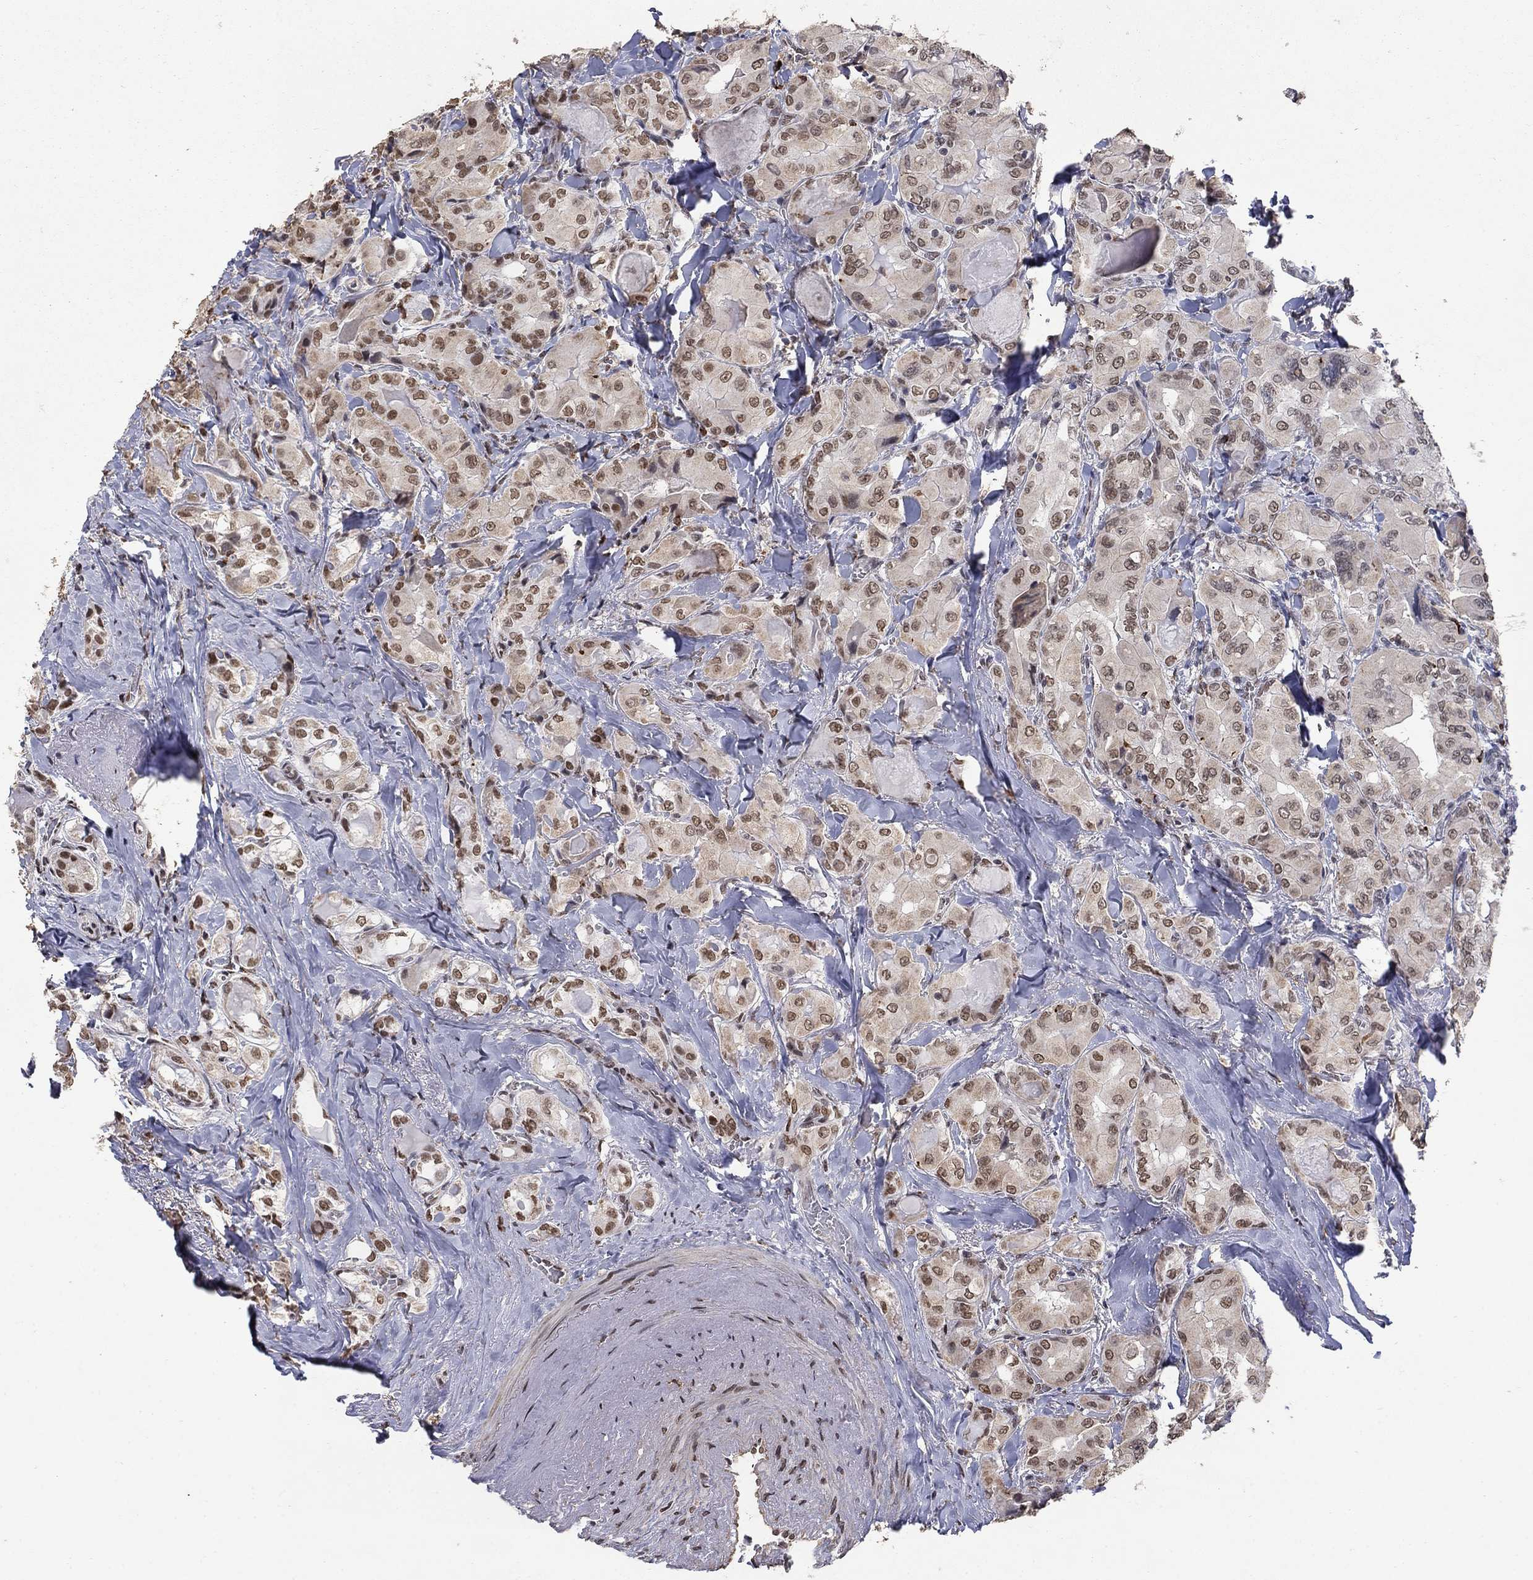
{"staining": {"intensity": "moderate", "quantity": "25%-75%", "location": "nuclear"}, "tissue": "thyroid cancer", "cell_type": "Tumor cells", "image_type": "cancer", "snomed": [{"axis": "morphology", "description": "Normal tissue, NOS"}, {"axis": "morphology", "description": "Papillary adenocarcinoma, NOS"}, {"axis": "topography", "description": "Thyroid gland"}], "caption": "Immunohistochemistry (IHC) image of human thyroid papillary adenocarcinoma stained for a protein (brown), which displays medium levels of moderate nuclear positivity in about 25%-75% of tumor cells.", "gene": "GRIA3", "patient": {"sex": "female", "age": 66}}